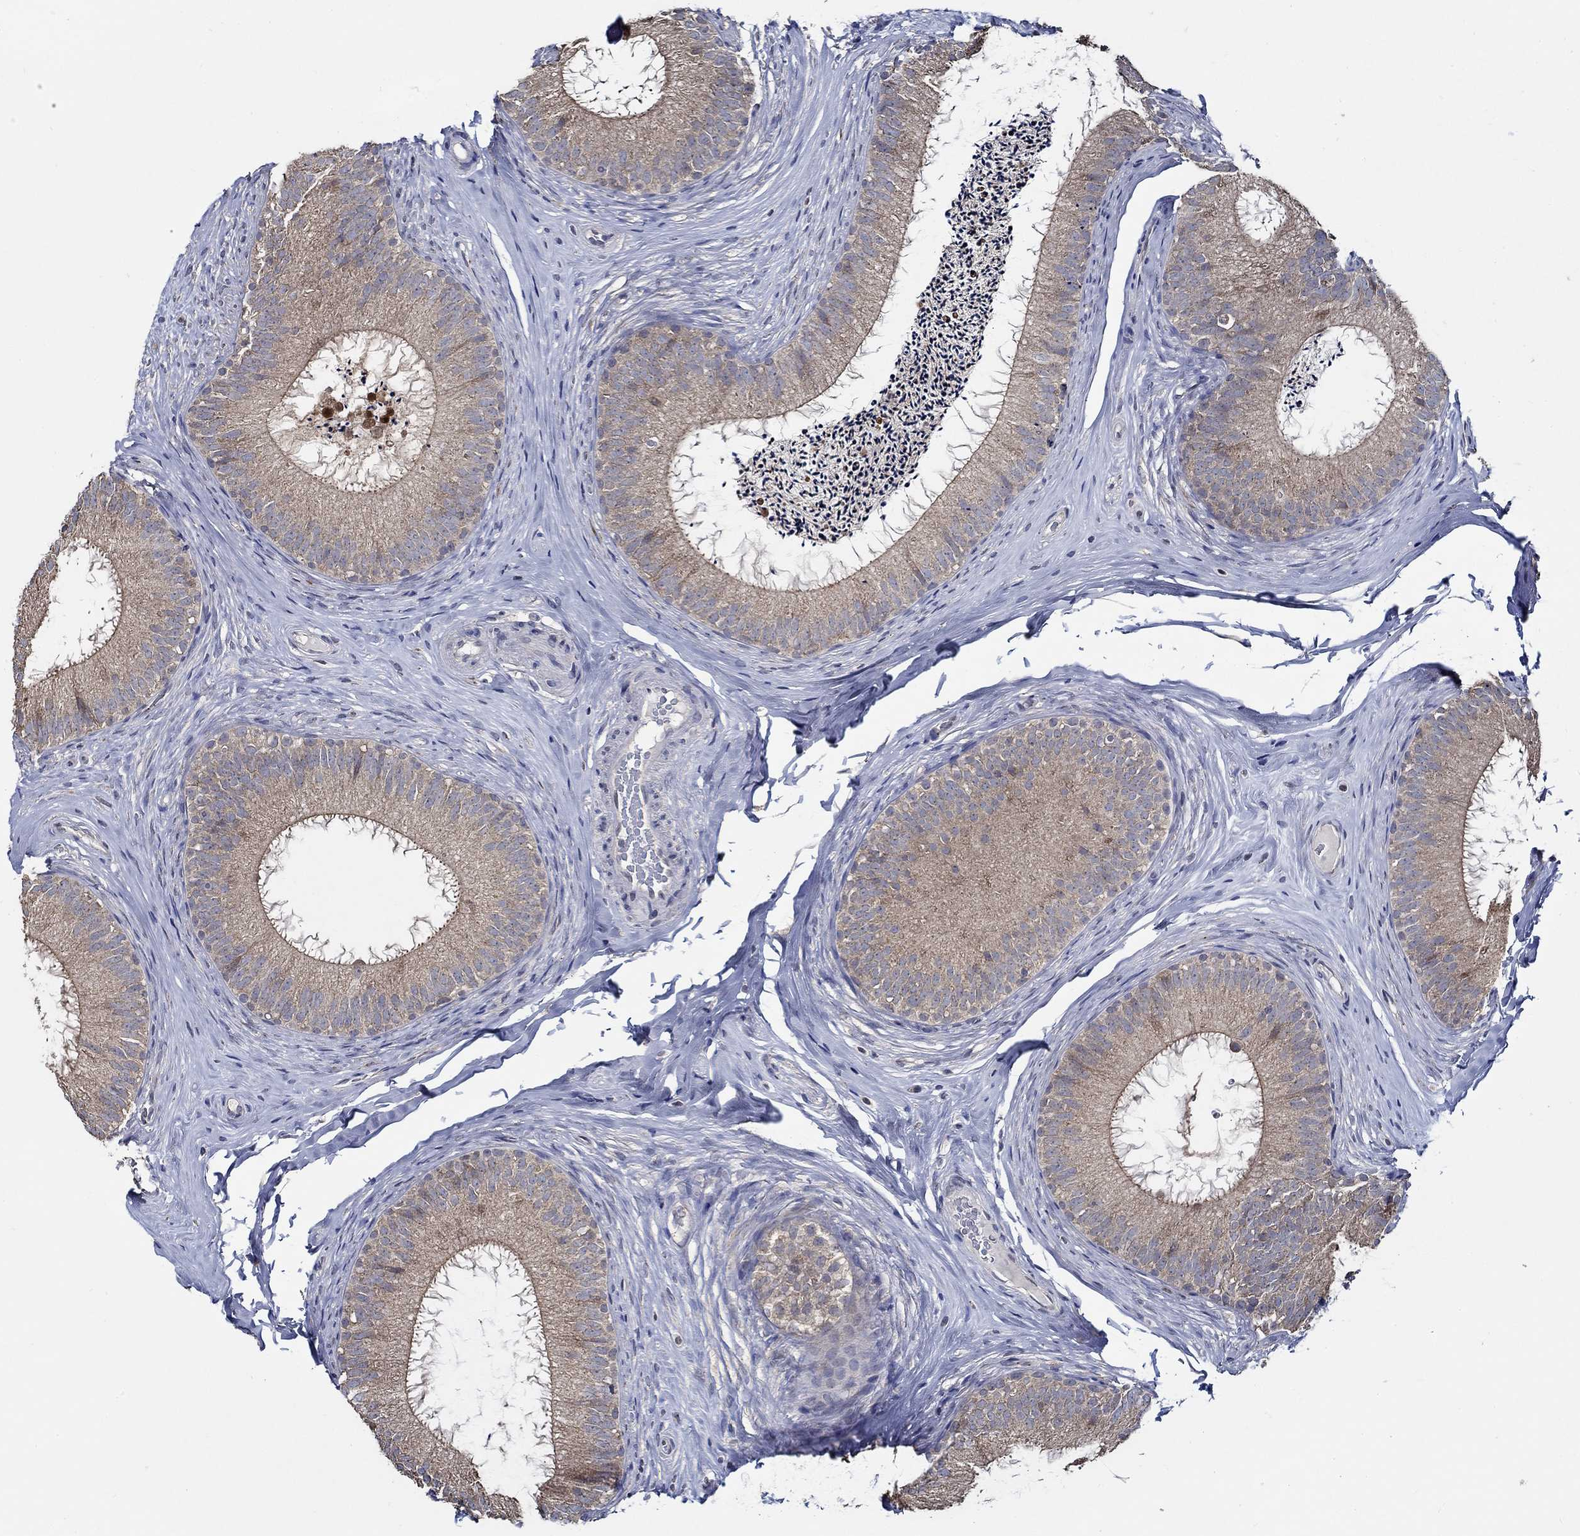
{"staining": {"intensity": "weak", "quantity": ">75%", "location": "cytoplasmic/membranous"}, "tissue": "epididymis", "cell_type": "Glandular cells", "image_type": "normal", "snomed": [{"axis": "morphology", "description": "Normal tissue, NOS"}, {"axis": "morphology", "description": "Carcinoma, Embryonal, NOS"}, {"axis": "topography", "description": "Testis"}, {"axis": "topography", "description": "Epididymis"}], "caption": "Glandular cells display low levels of weak cytoplasmic/membranous positivity in approximately >75% of cells in normal epididymis. The staining is performed using DAB (3,3'-diaminobenzidine) brown chromogen to label protein expression. The nuclei are counter-stained blue using hematoxylin.", "gene": "WDR53", "patient": {"sex": "male", "age": 24}}